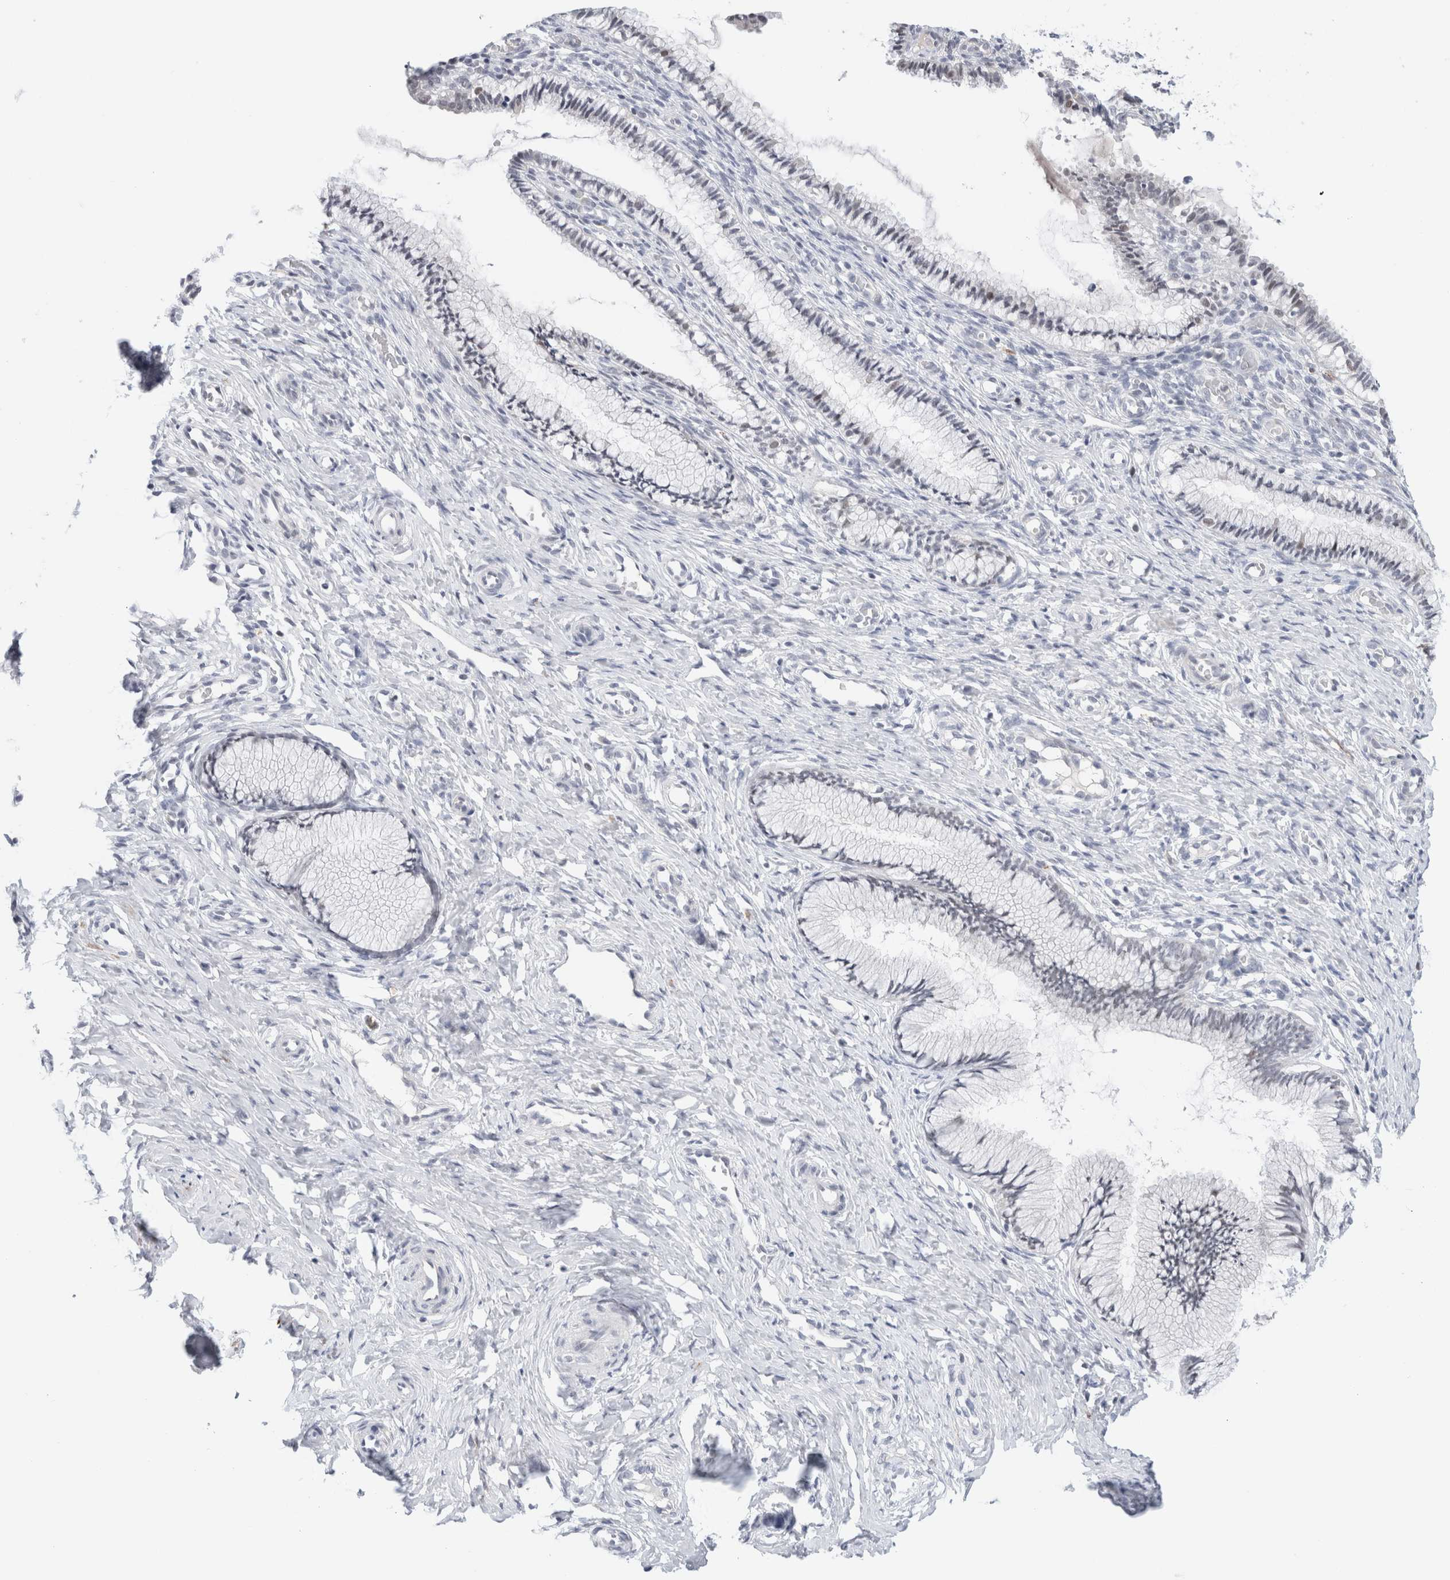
{"staining": {"intensity": "negative", "quantity": "none", "location": "none"}, "tissue": "cervix", "cell_type": "Glandular cells", "image_type": "normal", "snomed": [{"axis": "morphology", "description": "Normal tissue, NOS"}, {"axis": "topography", "description": "Cervix"}], "caption": "The photomicrograph demonstrates no significant positivity in glandular cells of cervix.", "gene": "KNL1", "patient": {"sex": "female", "age": 27}}